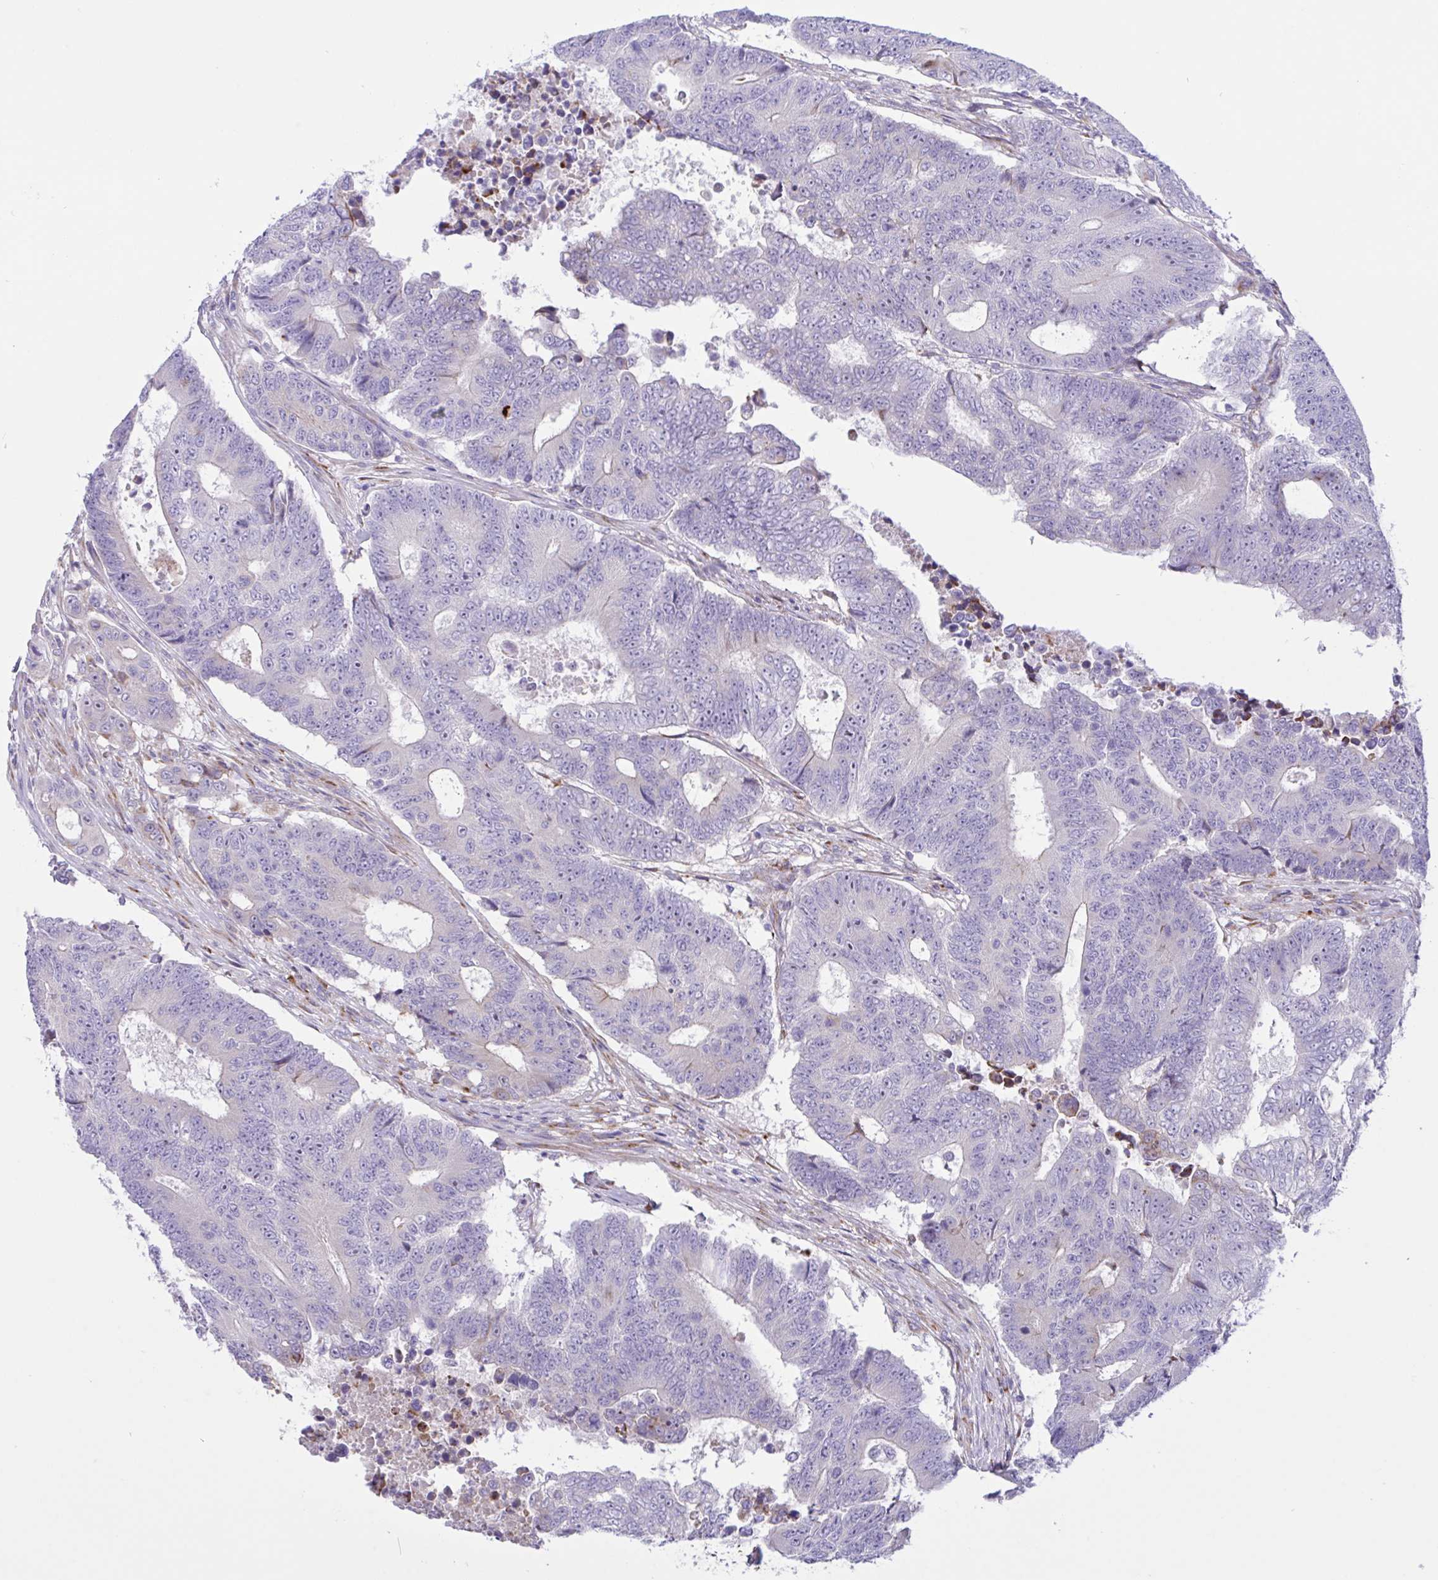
{"staining": {"intensity": "weak", "quantity": "<25%", "location": "cytoplasmic/membranous"}, "tissue": "colorectal cancer", "cell_type": "Tumor cells", "image_type": "cancer", "snomed": [{"axis": "morphology", "description": "Adenocarcinoma, NOS"}, {"axis": "topography", "description": "Colon"}], "caption": "Tumor cells show no significant staining in colorectal cancer.", "gene": "DSC3", "patient": {"sex": "female", "age": 48}}